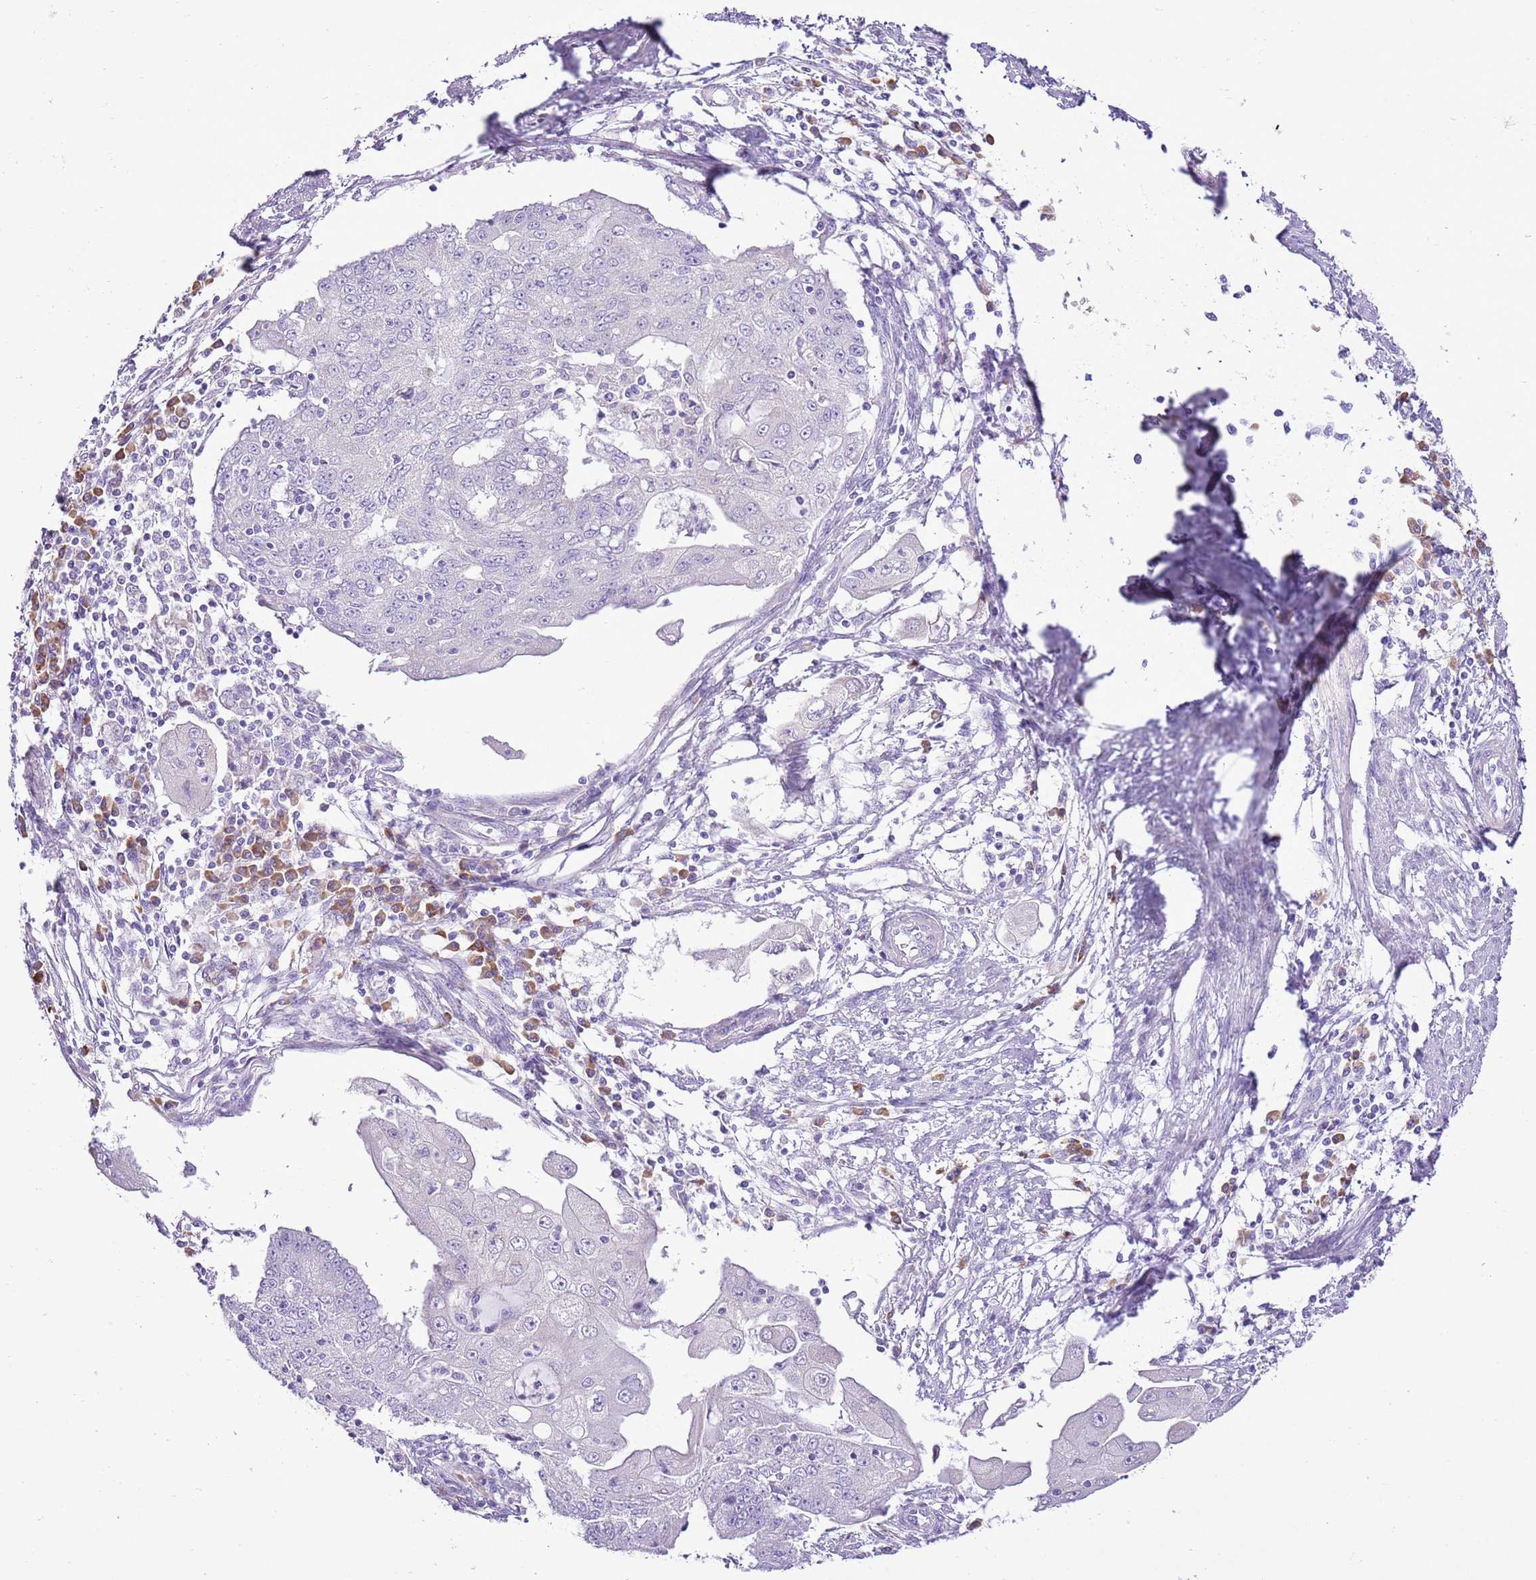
{"staining": {"intensity": "negative", "quantity": "none", "location": "none"}, "tissue": "endometrial cancer", "cell_type": "Tumor cells", "image_type": "cancer", "snomed": [{"axis": "morphology", "description": "Adenocarcinoma, NOS"}, {"axis": "topography", "description": "Endometrium"}], "caption": "Immunohistochemistry of human endometrial cancer demonstrates no positivity in tumor cells. (Brightfield microscopy of DAB (3,3'-diaminobenzidine) immunohistochemistry at high magnification).", "gene": "AAR2", "patient": {"sex": "female", "age": 56}}